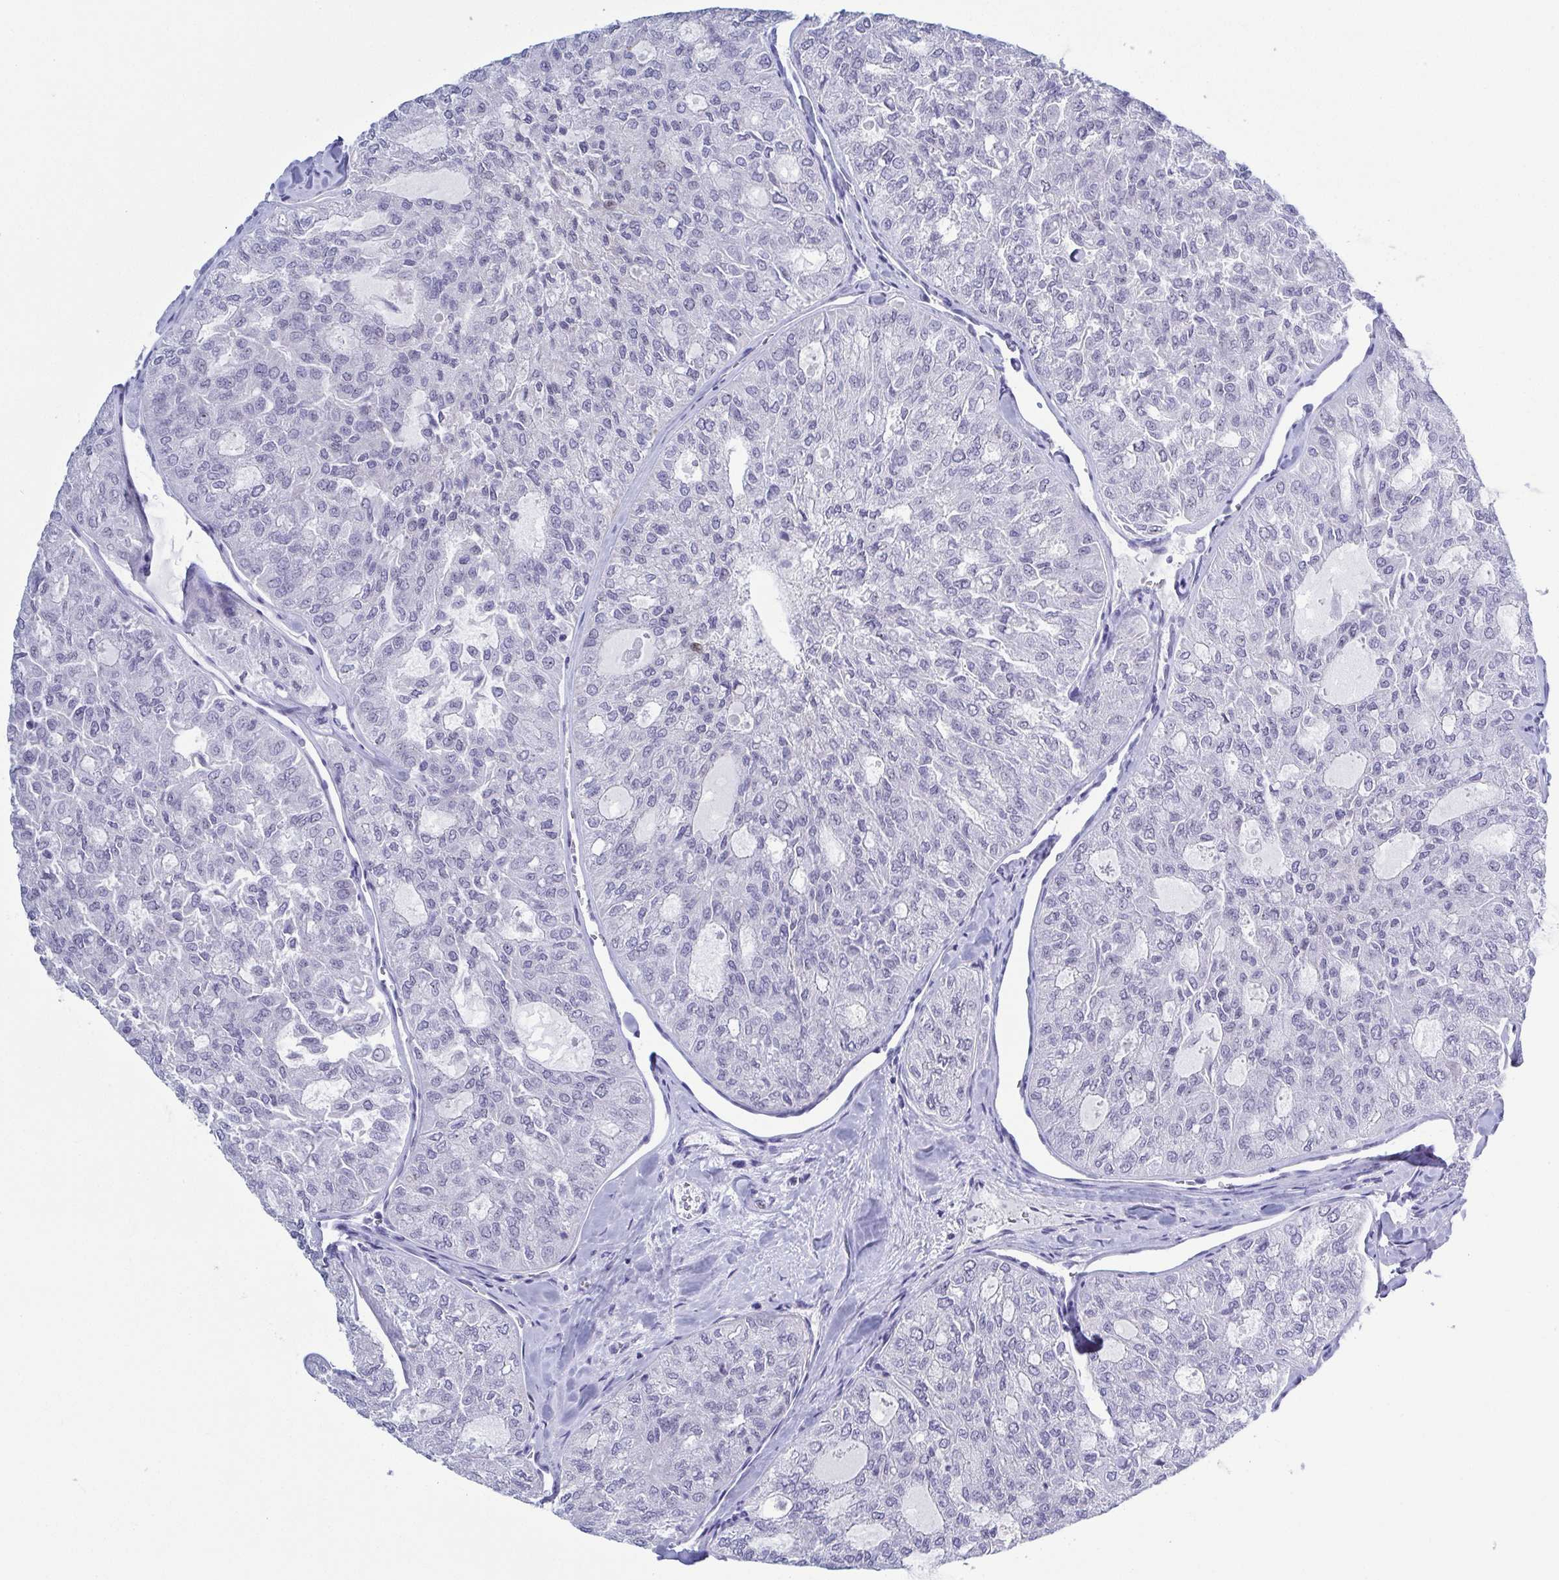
{"staining": {"intensity": "negative", "quantity": "none", "location": "none"}, "tissue": "thyroid cancer", "cell_type": "Tumor cells", "image_type": "cancer", "snomed": [{"axis": "morphology", "description": "Follicular adenoma carcinoma, NOS"}, {"axis": "topography", "description": "Thyroid gland"}], "caption": "IHC histopathology image of neoplastic tissue: human thyroid cancer stained with DAB demonstrates no significant protein positivity in tumor cells.", "gene": "BZW1", "patient": {"sex": "male", "age": 75}}